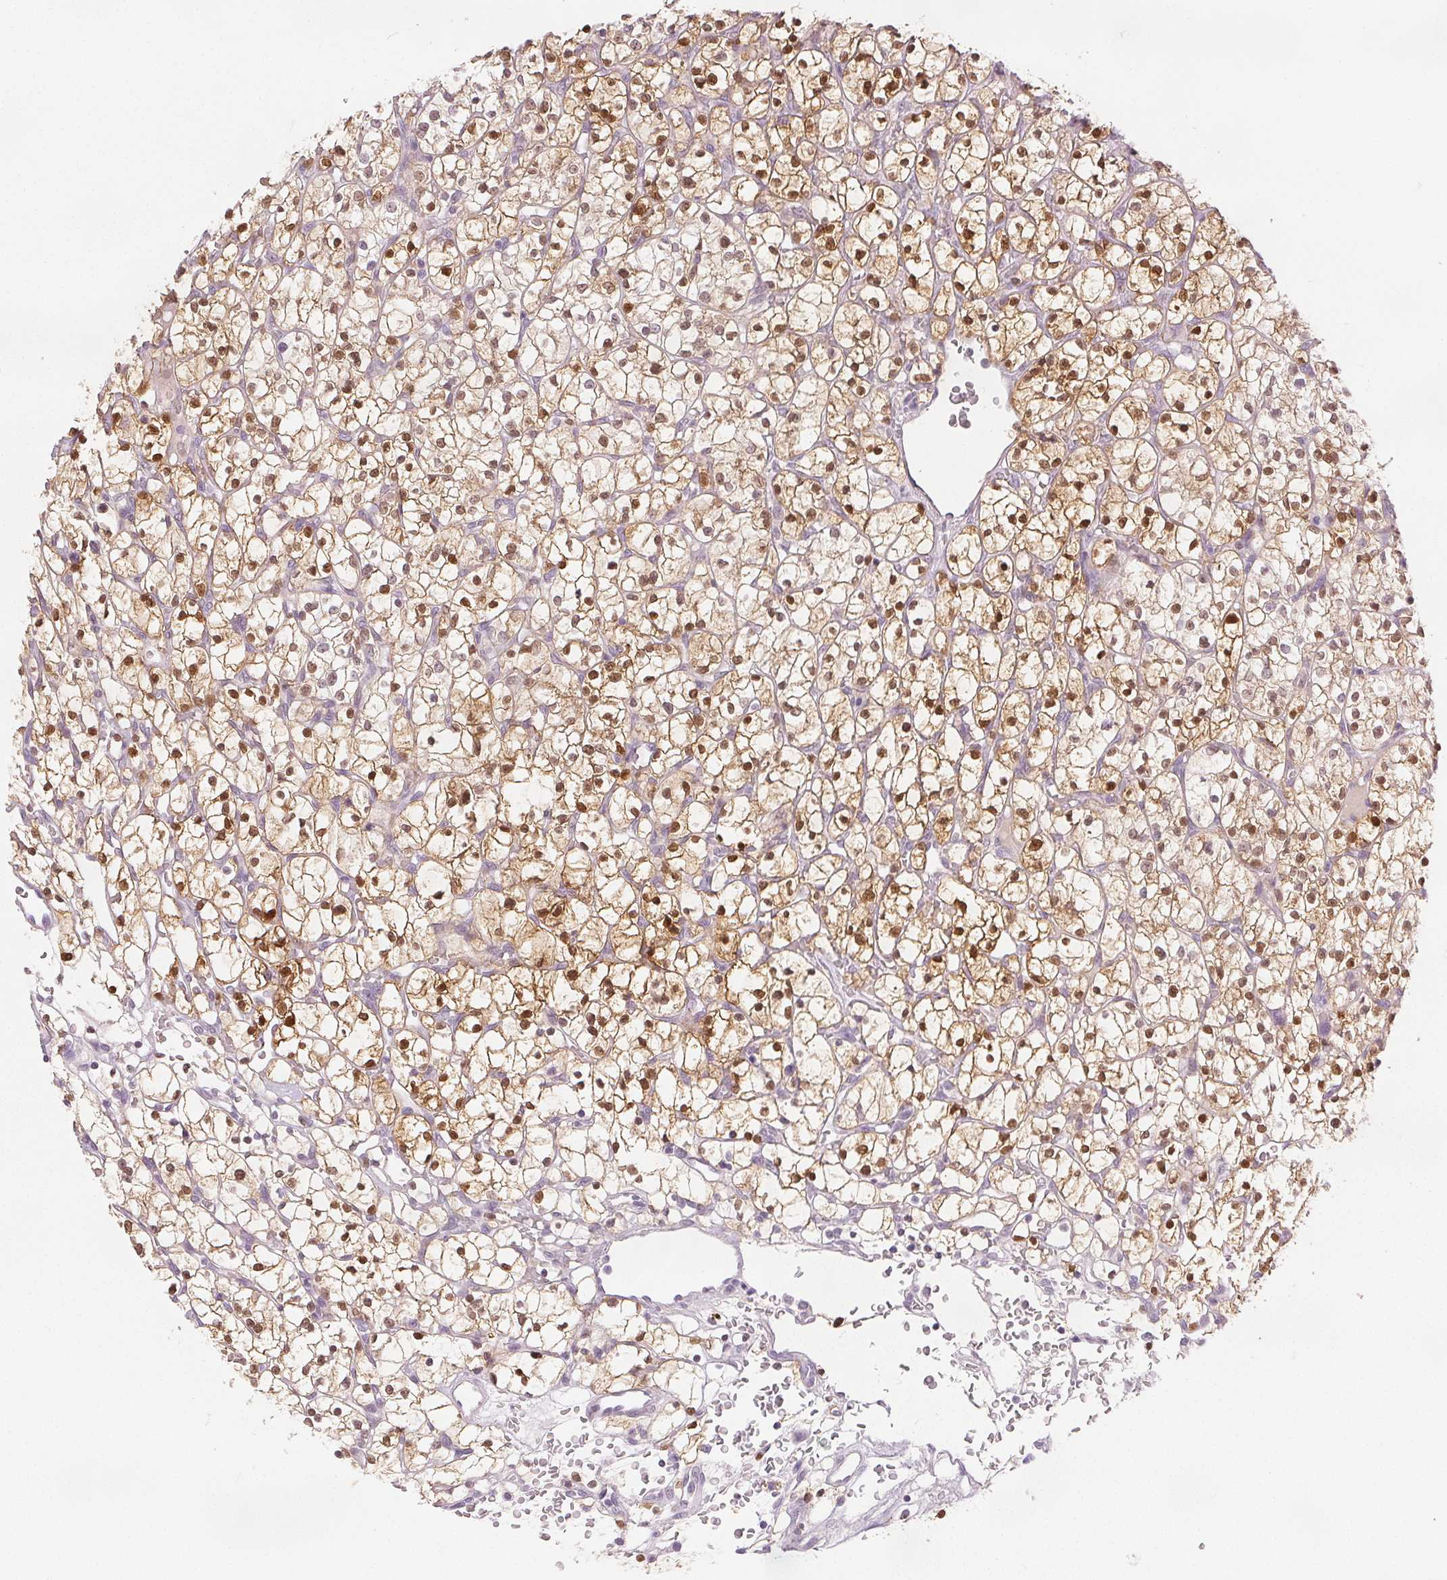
{"staining": {"intensity": "moderate", "quantity": ">75%", "location": "cytoplasmic/membranous,nuclear"}, "tissue": "renal cancer", "cell_type": "Tumor cells", "image_type": "cancer", "snomed": [{"axis": "morphology", "description": "Adenocarcinoma, NOS"}, {"axis": "topography", "description": "Kidney"}], "caption": "Immunohistochemical staining of human adenocarcinoma (renal) demonstrates medium levels of moderate cytoplasmic/membranous and nuclear positivity in approximately >75% of tumor cells.", "gene": "SCGN", "patient": {"sex": "female", "age": 64}}